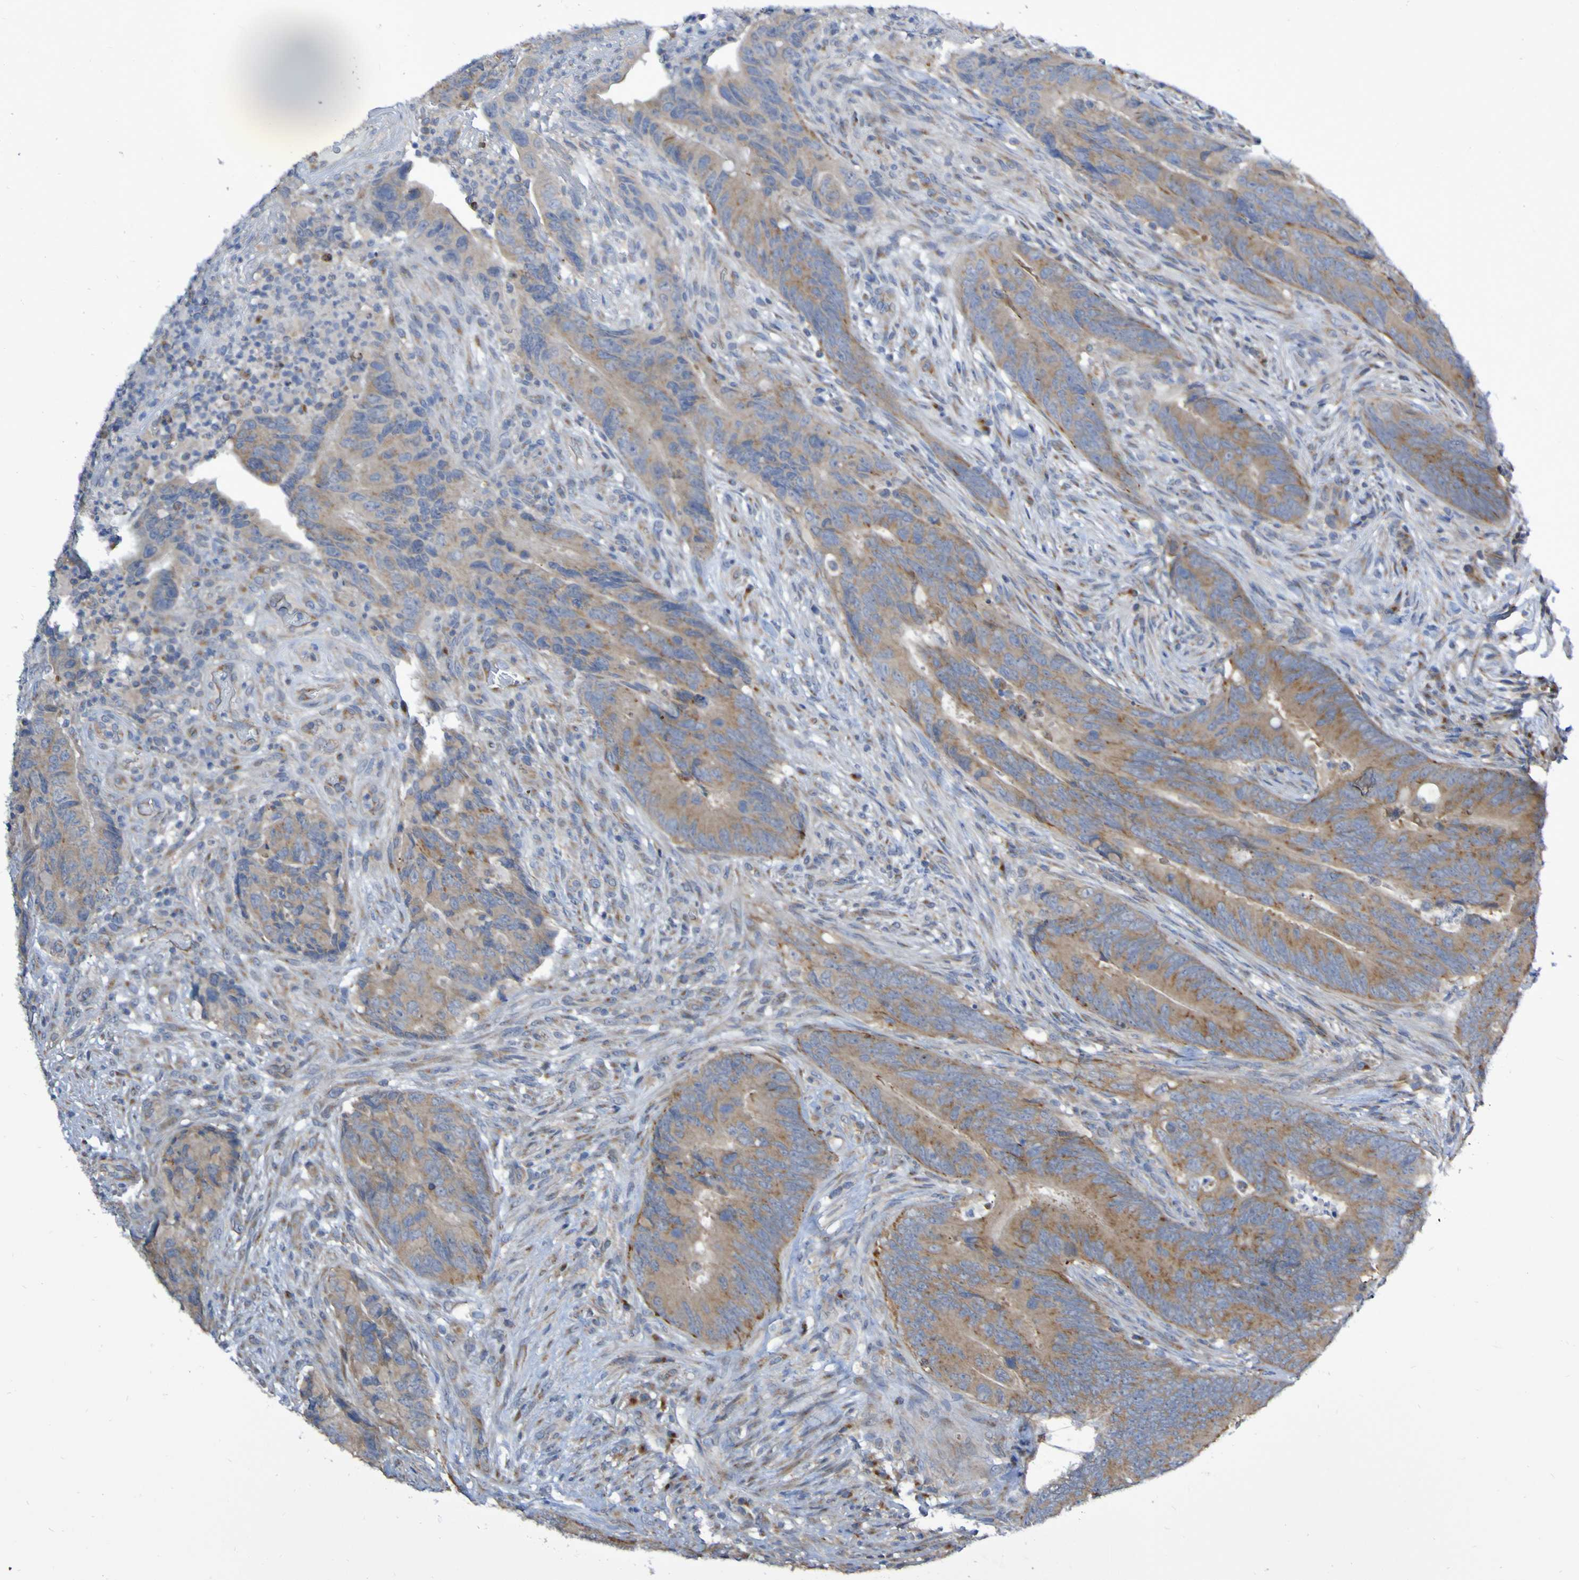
{"staining": {"intensity": "moderate", "quantity": ">75%", "location": "cytoplasmic/membranous"}, "tissue": "colorectal cancer", "cell_type": "Tumor cells", "image_type": "cancer", "snomed": [{"axis": "morphology", "description": "Normal tissue, NOS"}, {"axis": "morphology", "description": "Adenocarcinoma, NOS"}, {"axis": "topography", "description": "Colon"}], "caption": "A histopathology image of adenocarcinoma (colorectal) stained for a protein displays moderate cytoplasmic/membranous brown staining in tumor cells. Using DAB (brown) and hematoxylin (blue) stains, captured at high magnification using brightfield microscopy.", "gene": "LMBRD2", "patient": {"sex": "male", "age": 56}}